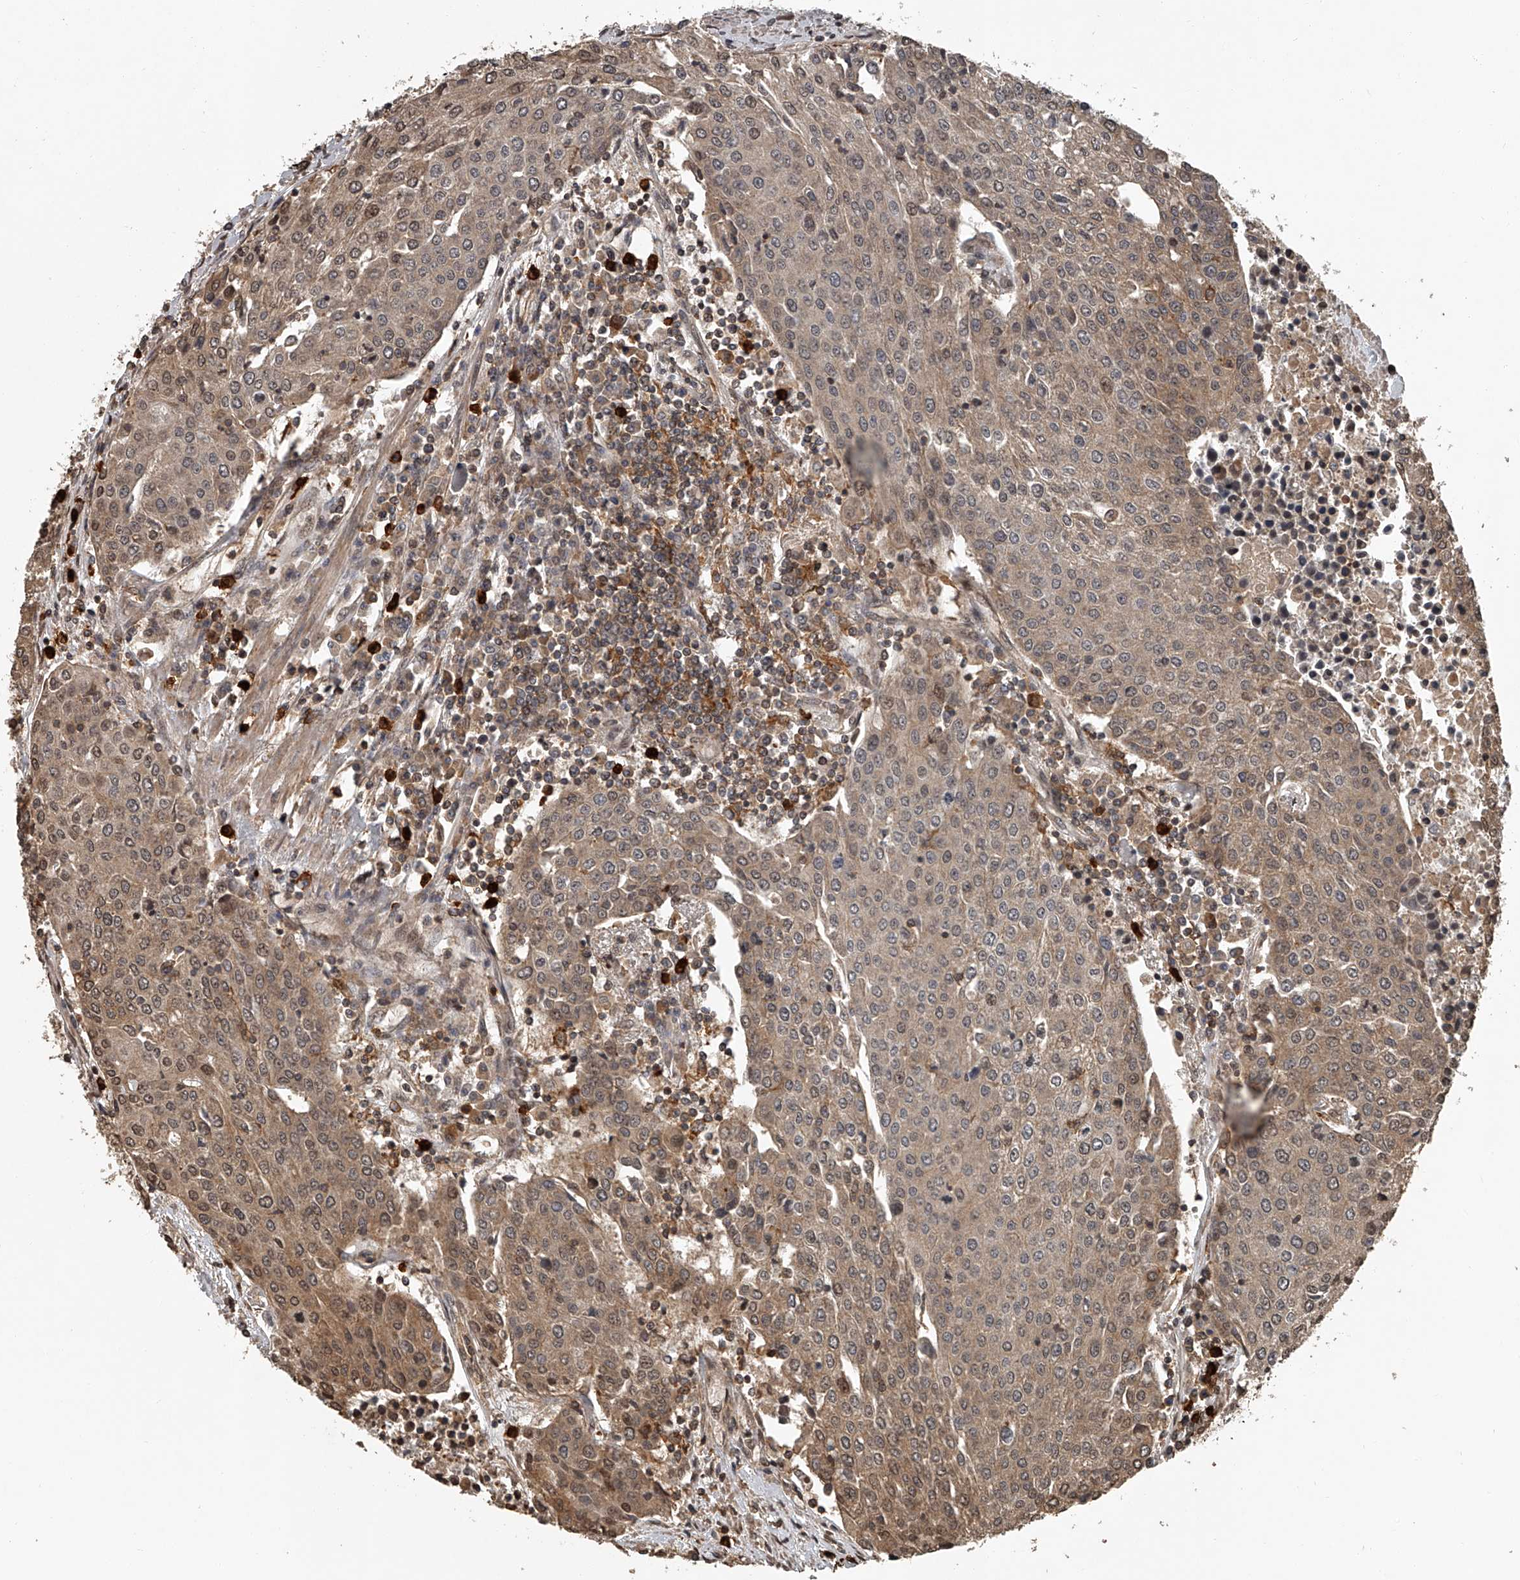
{"staining": {"intensity": "moderate", "quantity": ">75%", "location": "cytoplasmic/membranous,nuclear"}, "tissue": "urothelial cancer", "cell_type": "Tumor cells", "image_type": "cancer", "snomed": [{"axis": "morphology", "description": "Urothelial carcinoma, High grade"}, {"axis": "topography", "description": "Urinary bladder"}], "caption": "This is a photomicrograph of IHC staining of high-grade urothelial carcinoma, which shows moderate expression in the cytoplasmic/membranous and nuclear of tumor cells.", "gene": "PLEKHG1", "patient": {"sex": "female", "age": 85}}